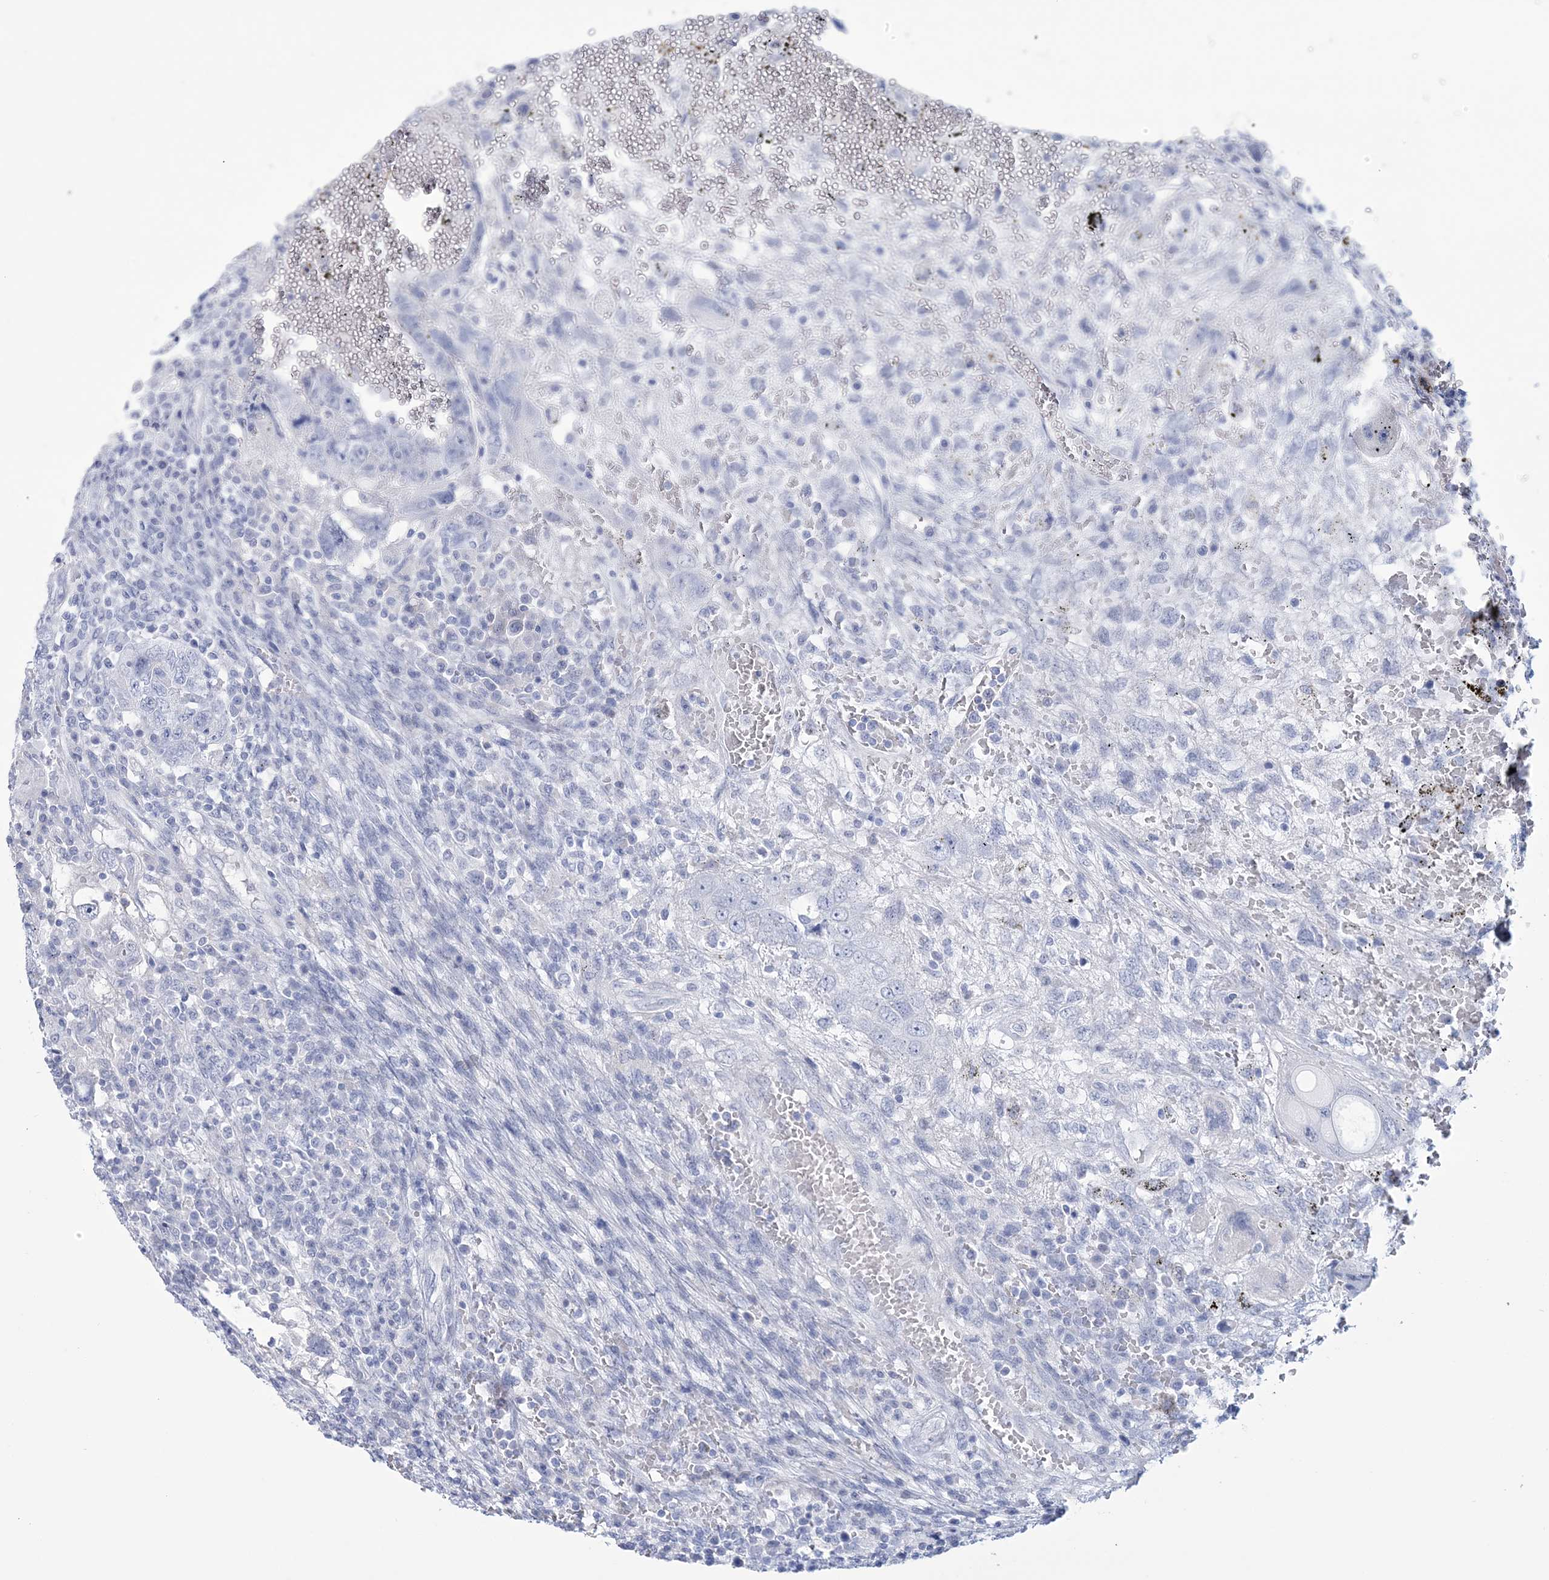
{"staining": {"intensity": "negative", "quantity": "none", "location": "none"}, "tissue": "testis cancer", "cell_type": "Tumor cells", "image_type": "cancer", "snomed": [{"axis": "morphology", "description": "Carcinoma, Embryonal, NOS"}, {"axis": "topography", "description": "Testis"}], "caption": "The immunohistochemistry histopathology image has no significant expression in tumor cells of embryonal carcinoma (testis) tissue.", "gene": "DPCD", "patient": {"sex": "male", "age": 26}}